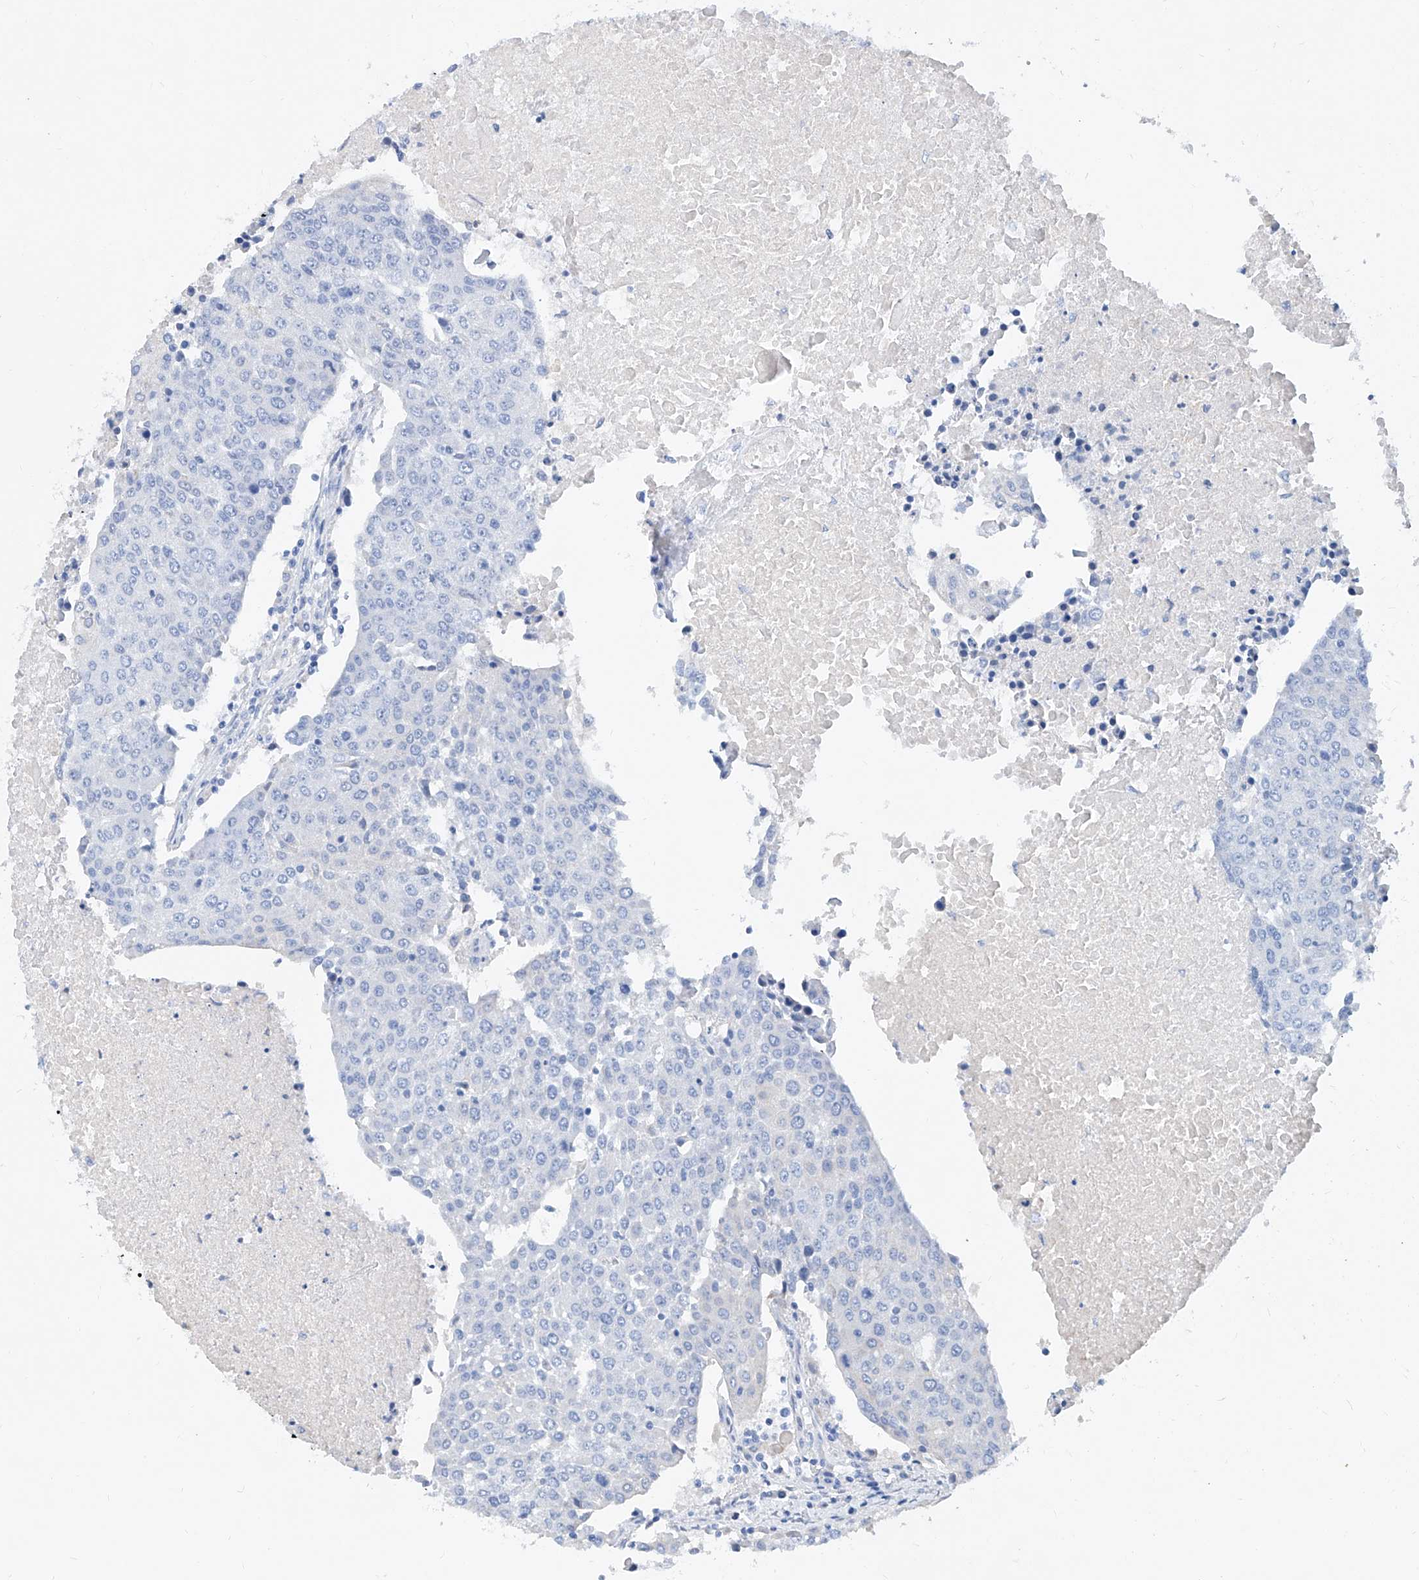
{"staining": {"intensity": "negative", "quantity": "none", "location": "none"}, "tissue": "urothelial cancer", "cell_type": "Tumor cells", "image_type": "cancer", "snomed": [{"axis": "morphology", "description": "Urothelial carcinoma, High grade"}, {"axis": "topography", "description": "Urinary bladder"}], "caption": "Urothelial cancer was stained to show a protein in brown. There is no significant expression in tumor cells.", "gene": "SLC25A29", "patient": {"sex": "female", "age": 85}}